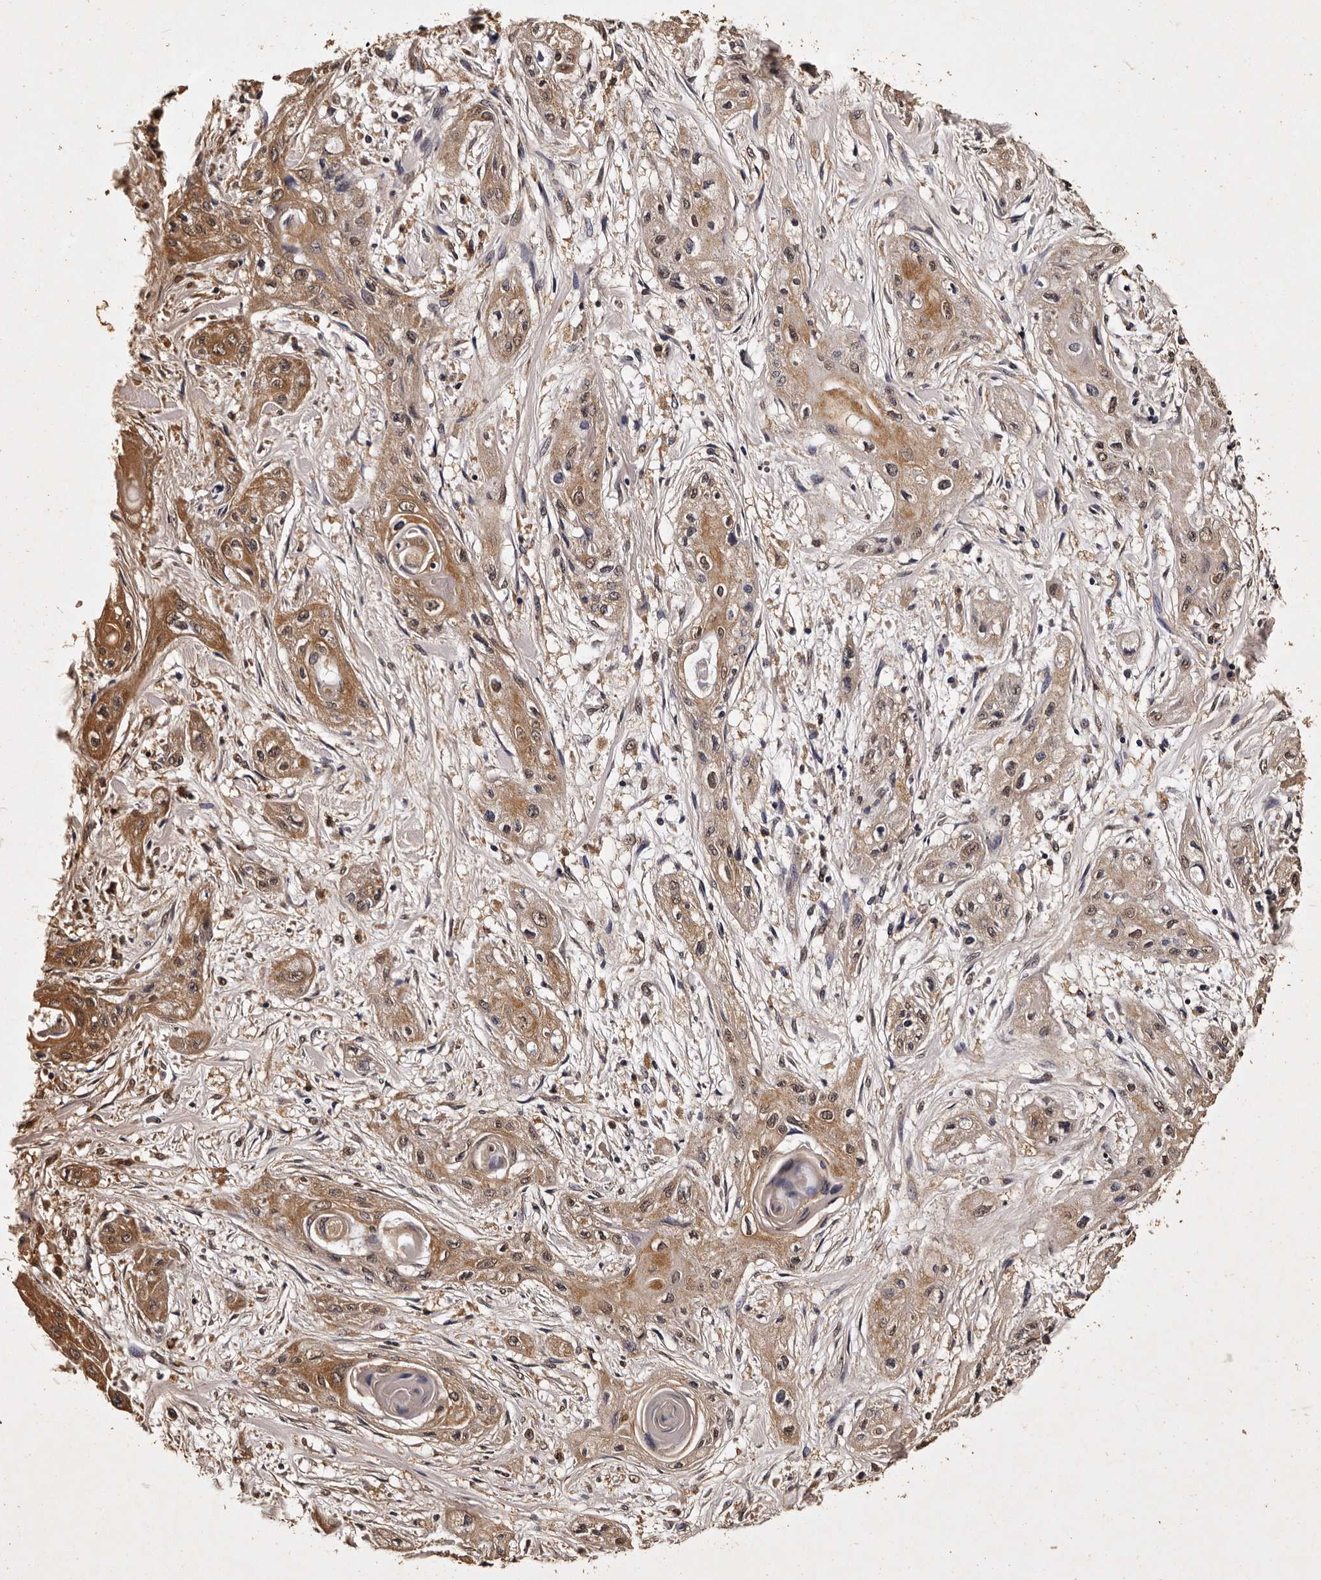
{"staining": {"intensity": "moderate", "quantity": ">75%", "location": "cytoplasmic/membranous,nuclear"}, "tissue": "lung cancer", "cell_type": "Tumor cells", "image_type": "cancer", "snomed": [{"axis": "morphology", "description": "Squamous cell carcinoma, NOS"}, {"axis": "topography", "description": "Lung"}], "caption": "Moderate cytoplasmic/membranous and nuclear staining for a protein is identified in about >75% of tumor cells of squamous cell carcinoma (lung) using immunohistochemistry (IHC).", "gene": "PARS2", "patient": {"sex": "female", "age": 47}}